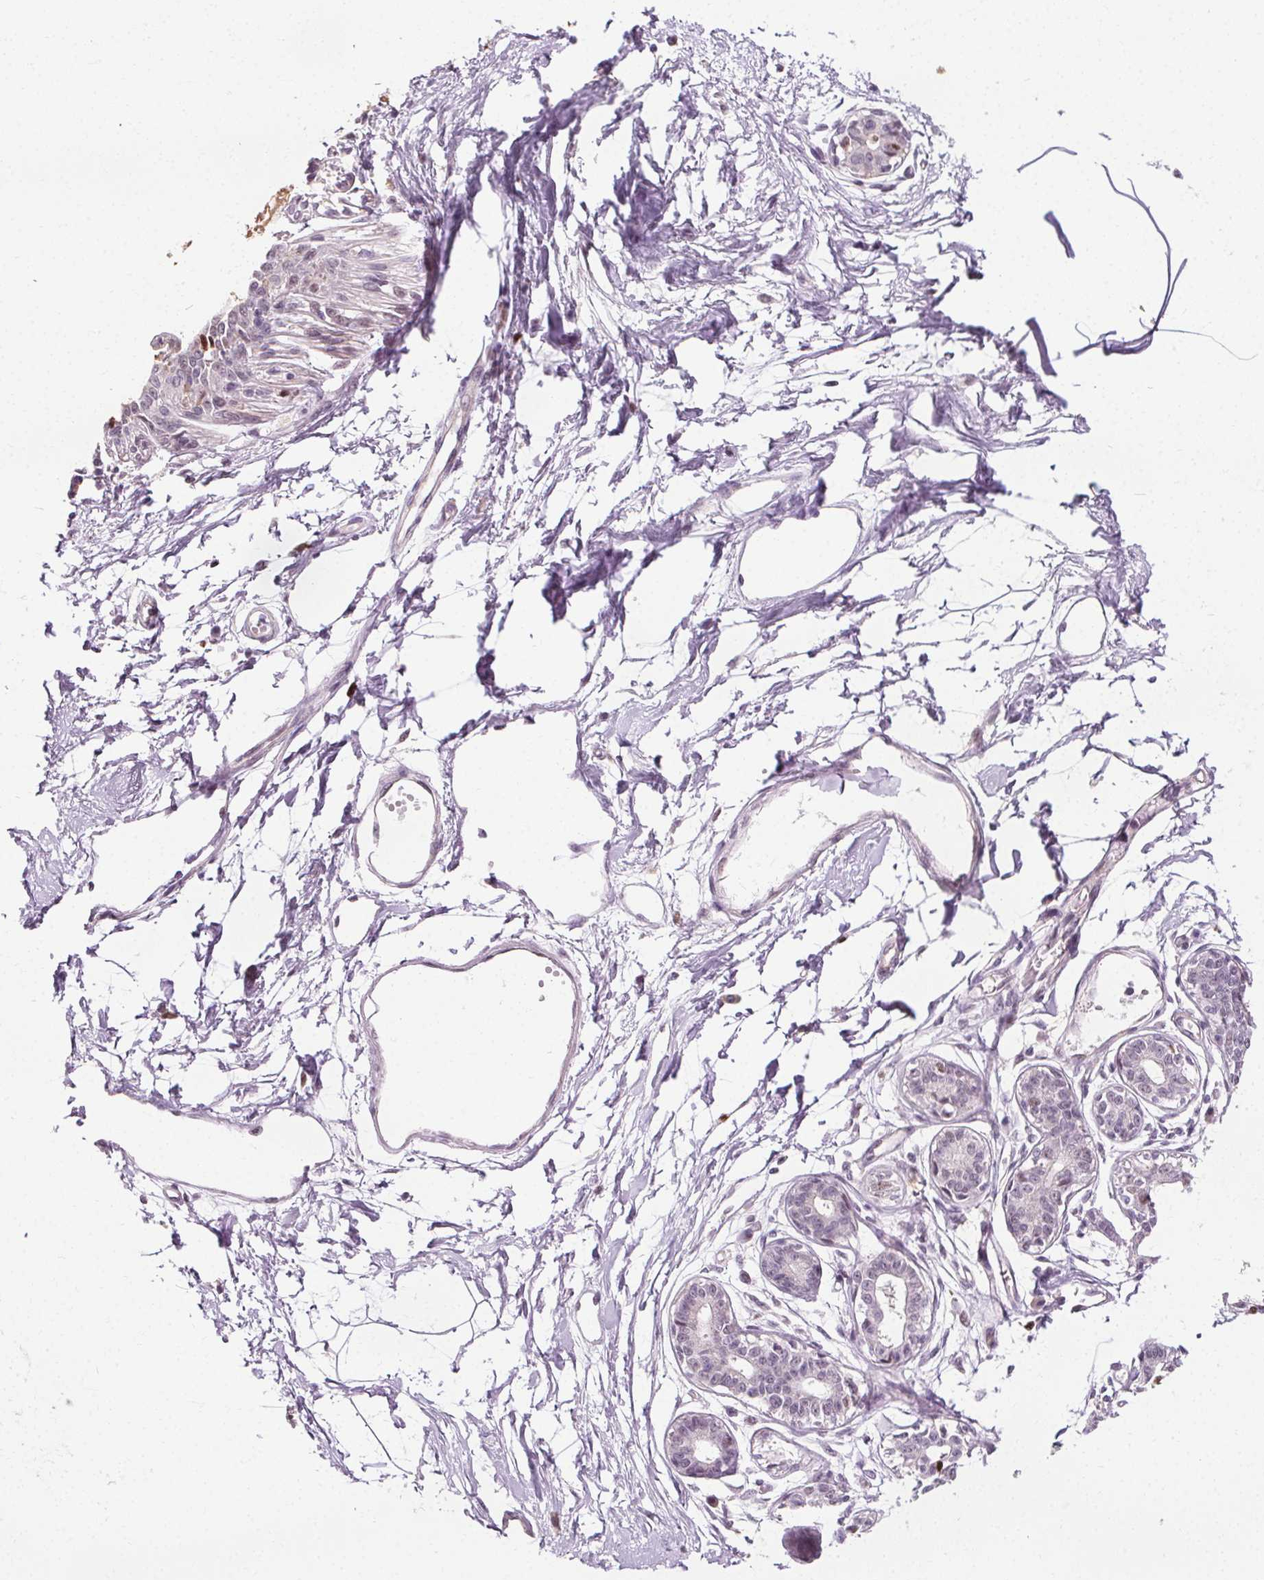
{"staining": {"intensity": "negative", "quantity": "none", "location": "none"}, "tissue": "breast", "cell_type": "Adipocytes", "image_type": "normal", "snomed": [{"axis": "morphology", "description": "Normal tissue, NOS"}, {"axis": "topography", "description": "Breast"}], "caption": "This is an immunohistochemistry (IHC) micrograph of unremarkable breast. There is no positivity in adipocytes.", "gene": "CEBPA", "patient": {"sex": "female", "age": 45}}